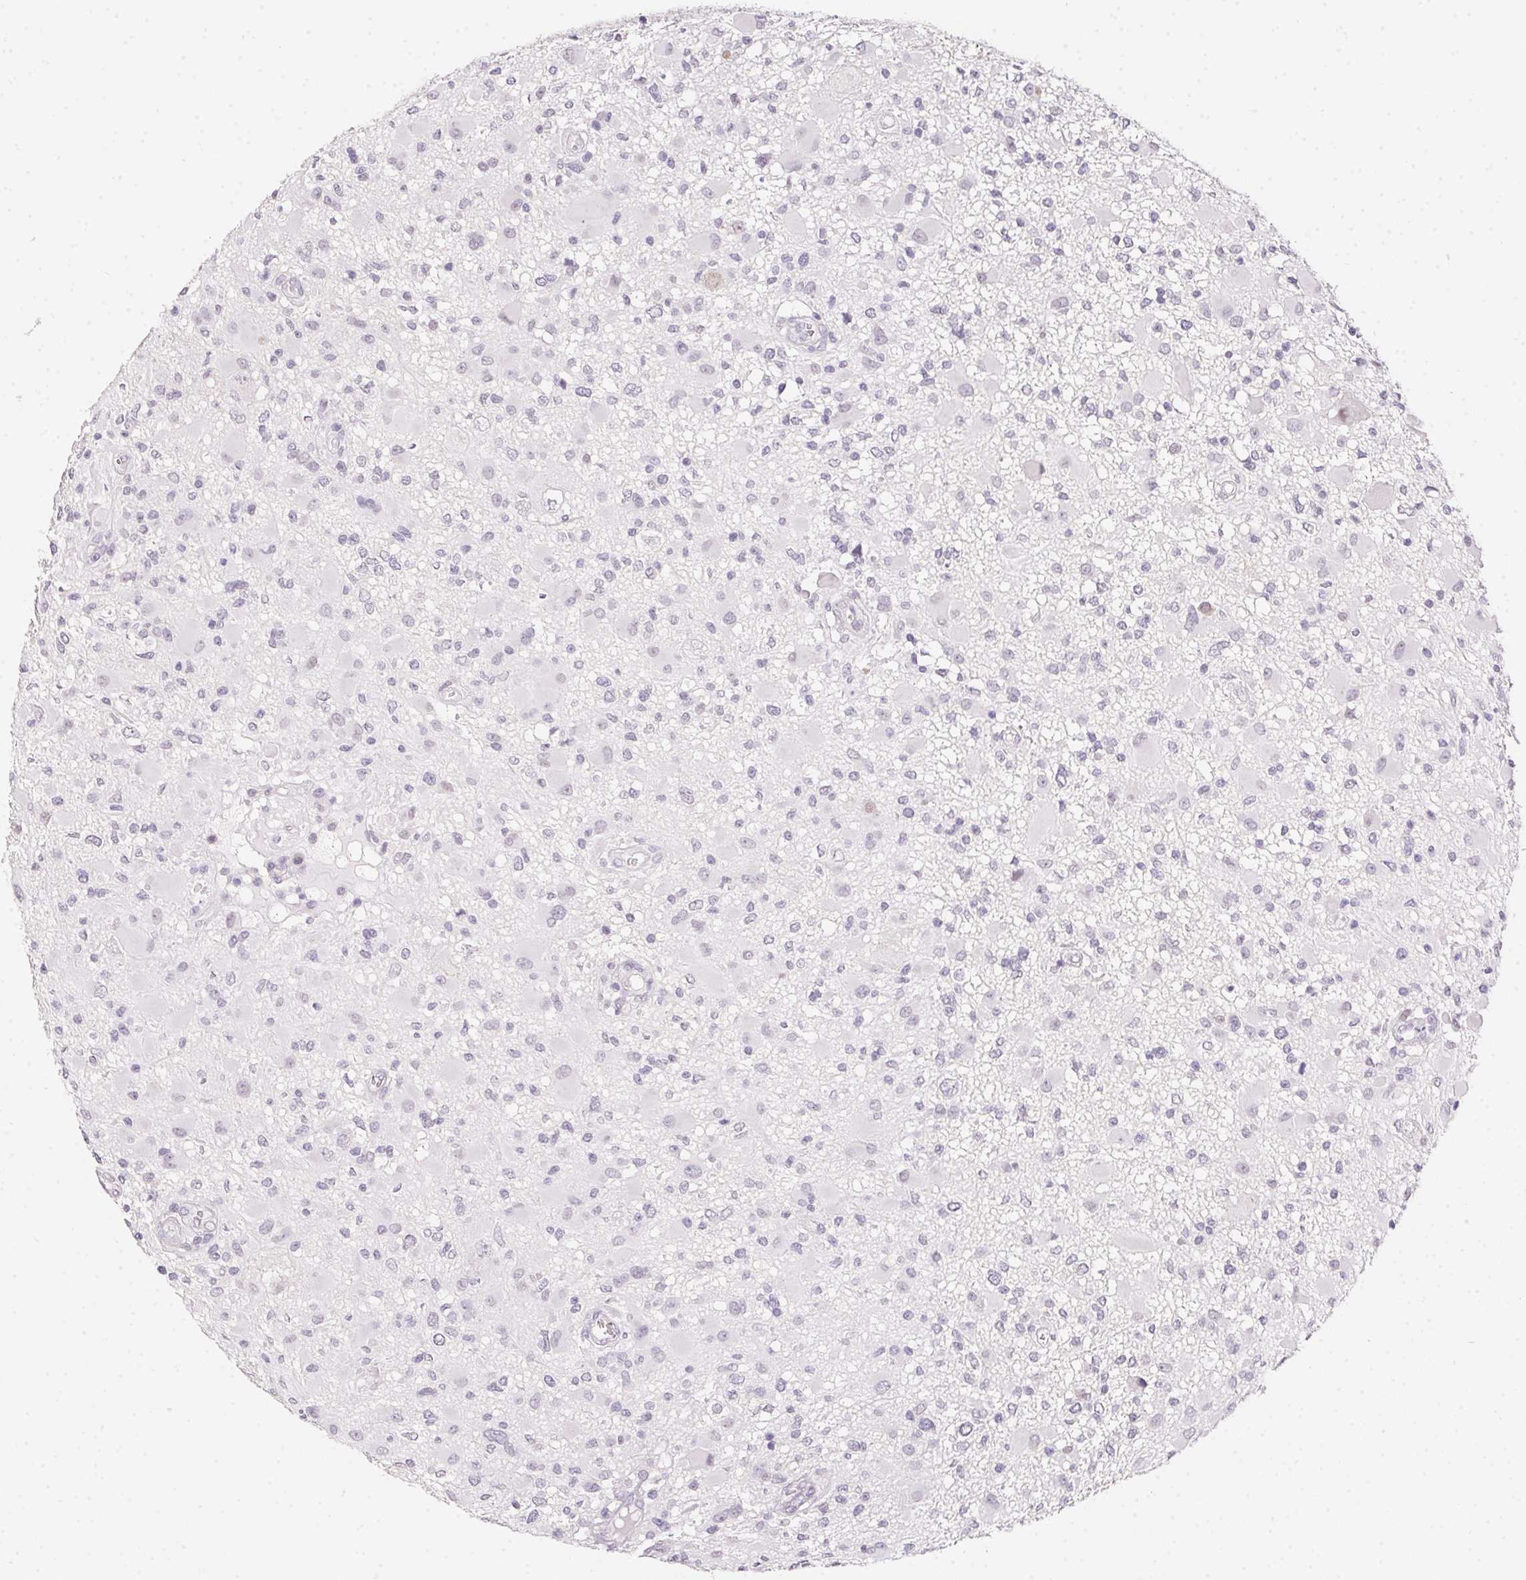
{"staining": {"intensity": "negative", "quantity": "none", "location": "none"}, "tissue": "glioma", "cell_type": "Tumor cells", "image_type": "cancer", "snomed": [{"axis": "morphology", "description": "Glioma, malignant, High grade"}, {"axis": "topography", "description": "Brain"}], "caption": "This is a histopathology image of immunohistochemistry (IHC) staining of malignant high-grade glioma, which shows no positivity in tumor cells.", "gene": "MORC1", "patient": {"sex": "male", "age": 54}}